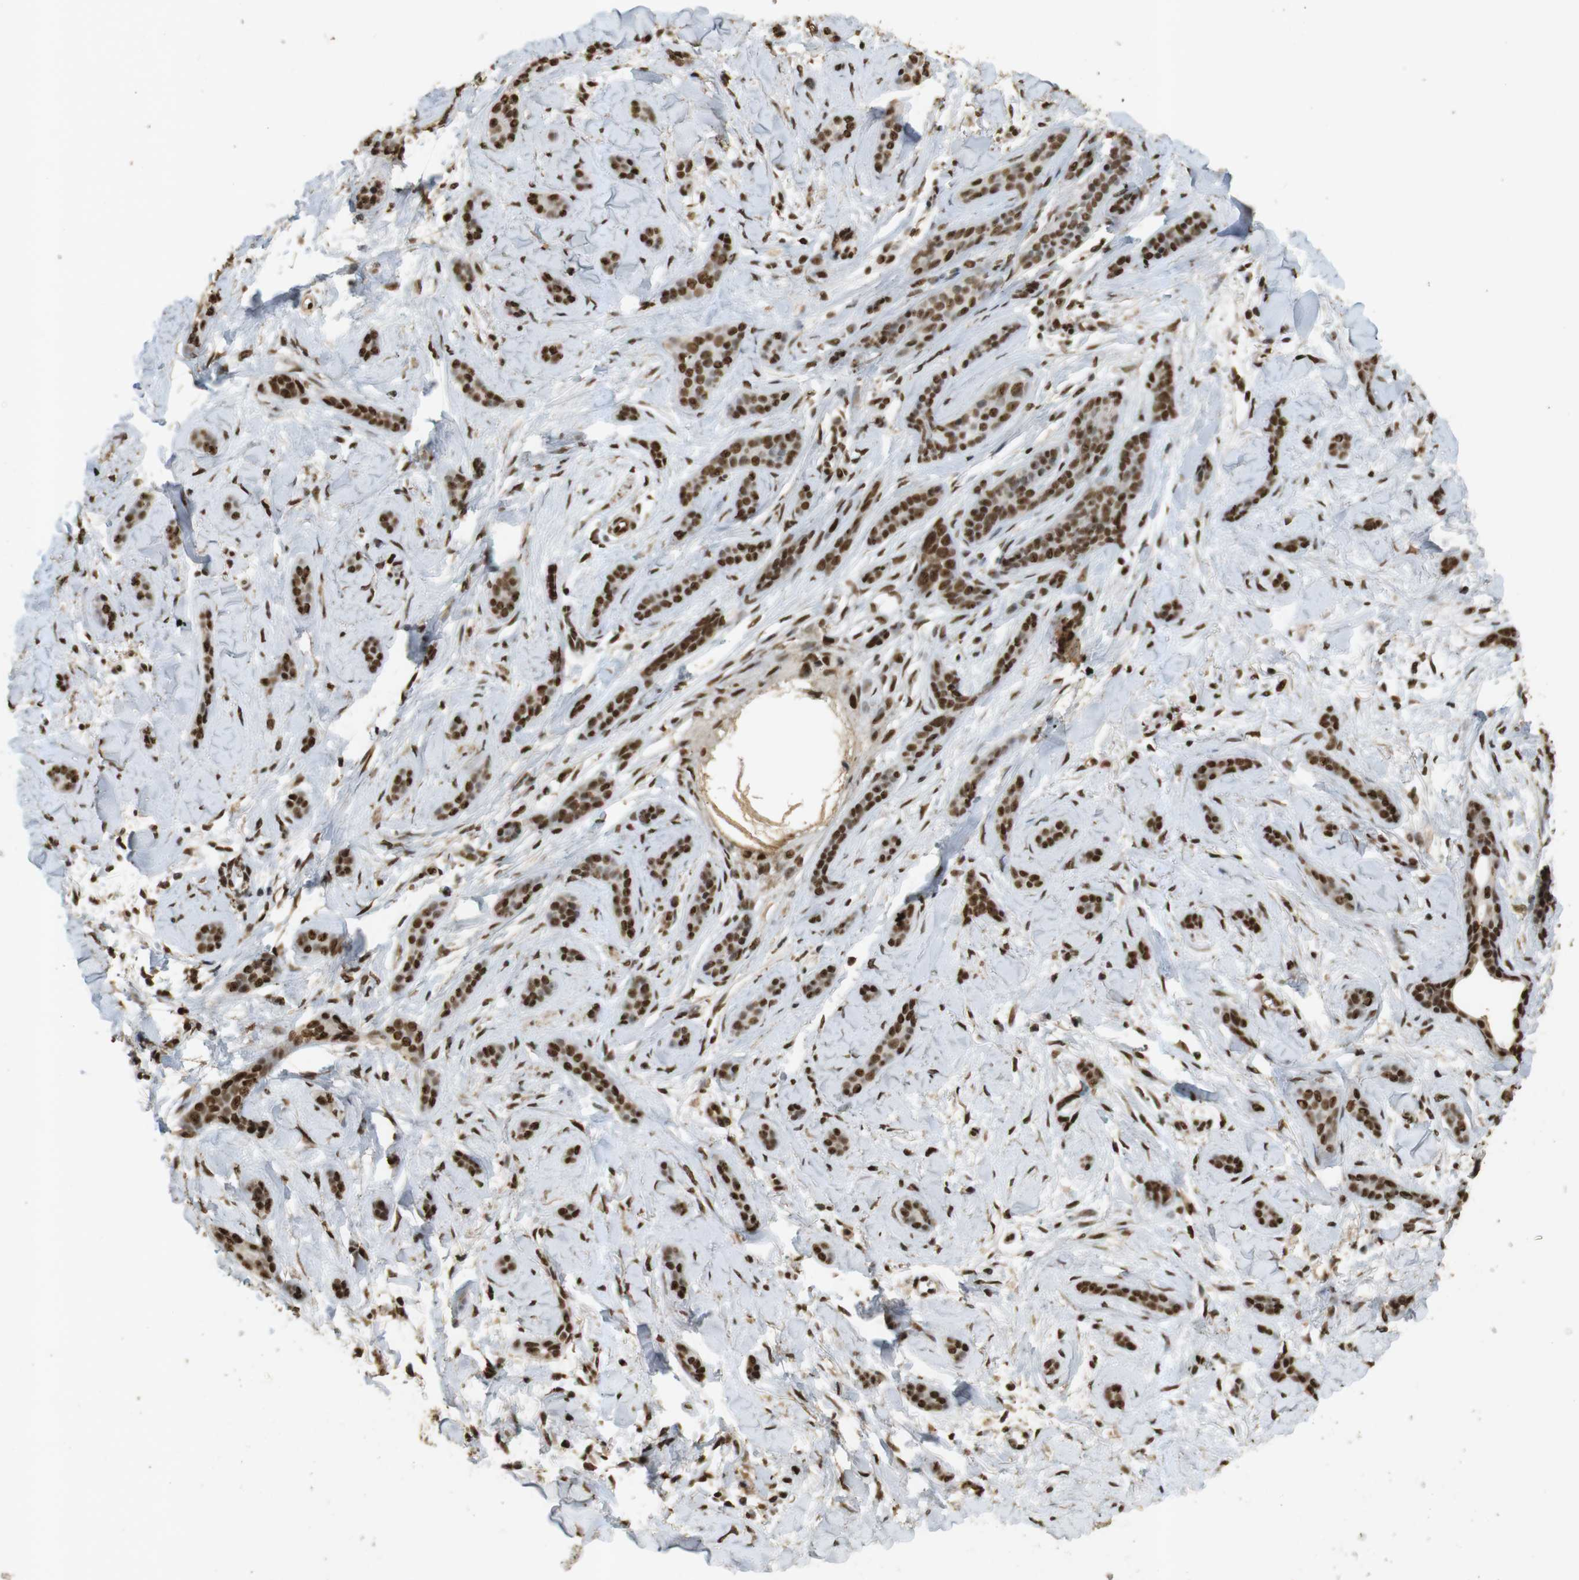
{"staining": {"intensity": "strong", "quantity": ">75%", "location": "cytoplasmic/membranous,nuclear"}, "tissue": "skin cancer", "cell_type": "Tumor cells", "image_type": "cancer", "snomed": [{"axis": "morphology", "description": "Basal cell carcinoma"}, {"axis": "morphology", "description": "Adnexal tumor, benign"}, {"axis": "topography", "description": "Skin"}], "caption": "About >75% of tumor cells in basal cell carcinoma (skin) show strong cytoplasmic/membranous and nuclear protein staining as visualized by brown immunohistochemical staining.", "gene": "GATA4", "patient": {"sex": "female", "age": 42}}